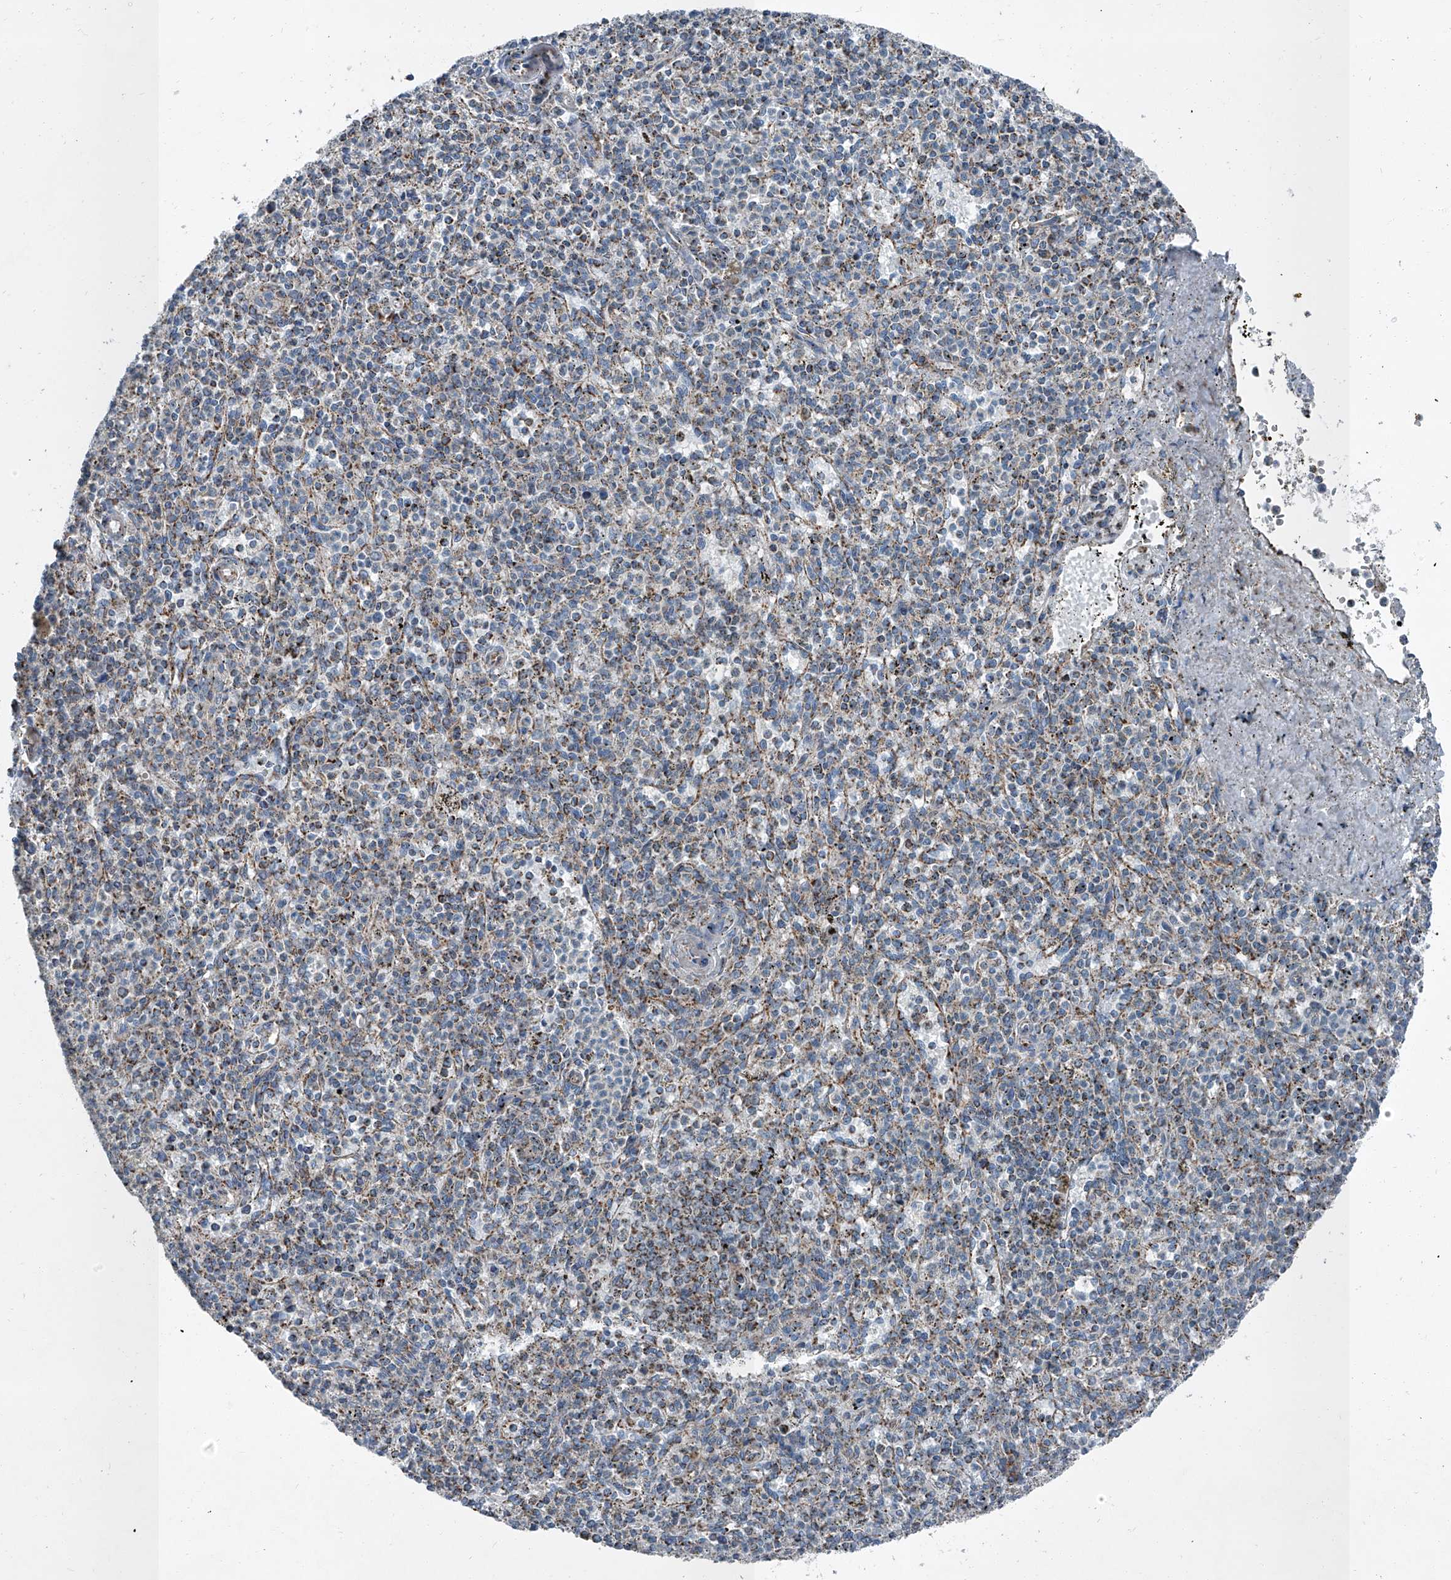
{"staining": {"intensity": "moderate", "quantity": "25%-75%", "location": "cytoplasmic/membranous"}, "tissue": "spleen", "cell_type": "Cells in red pulp", "image_type": "normal", "snomed": [{"axis": "morphology", "description": "Normal tissue, NOS"}, {"axis": "topography", "description": "Spleen"}], "caption": "This micrograph shows IHC staining of normal human spleen, with medium moderate cytoplasmic/membranous staining in about 25%-75% of cells in red pulp.", "gene": "CHRNA7", "patient": {"sex": "male", "age": 72}}